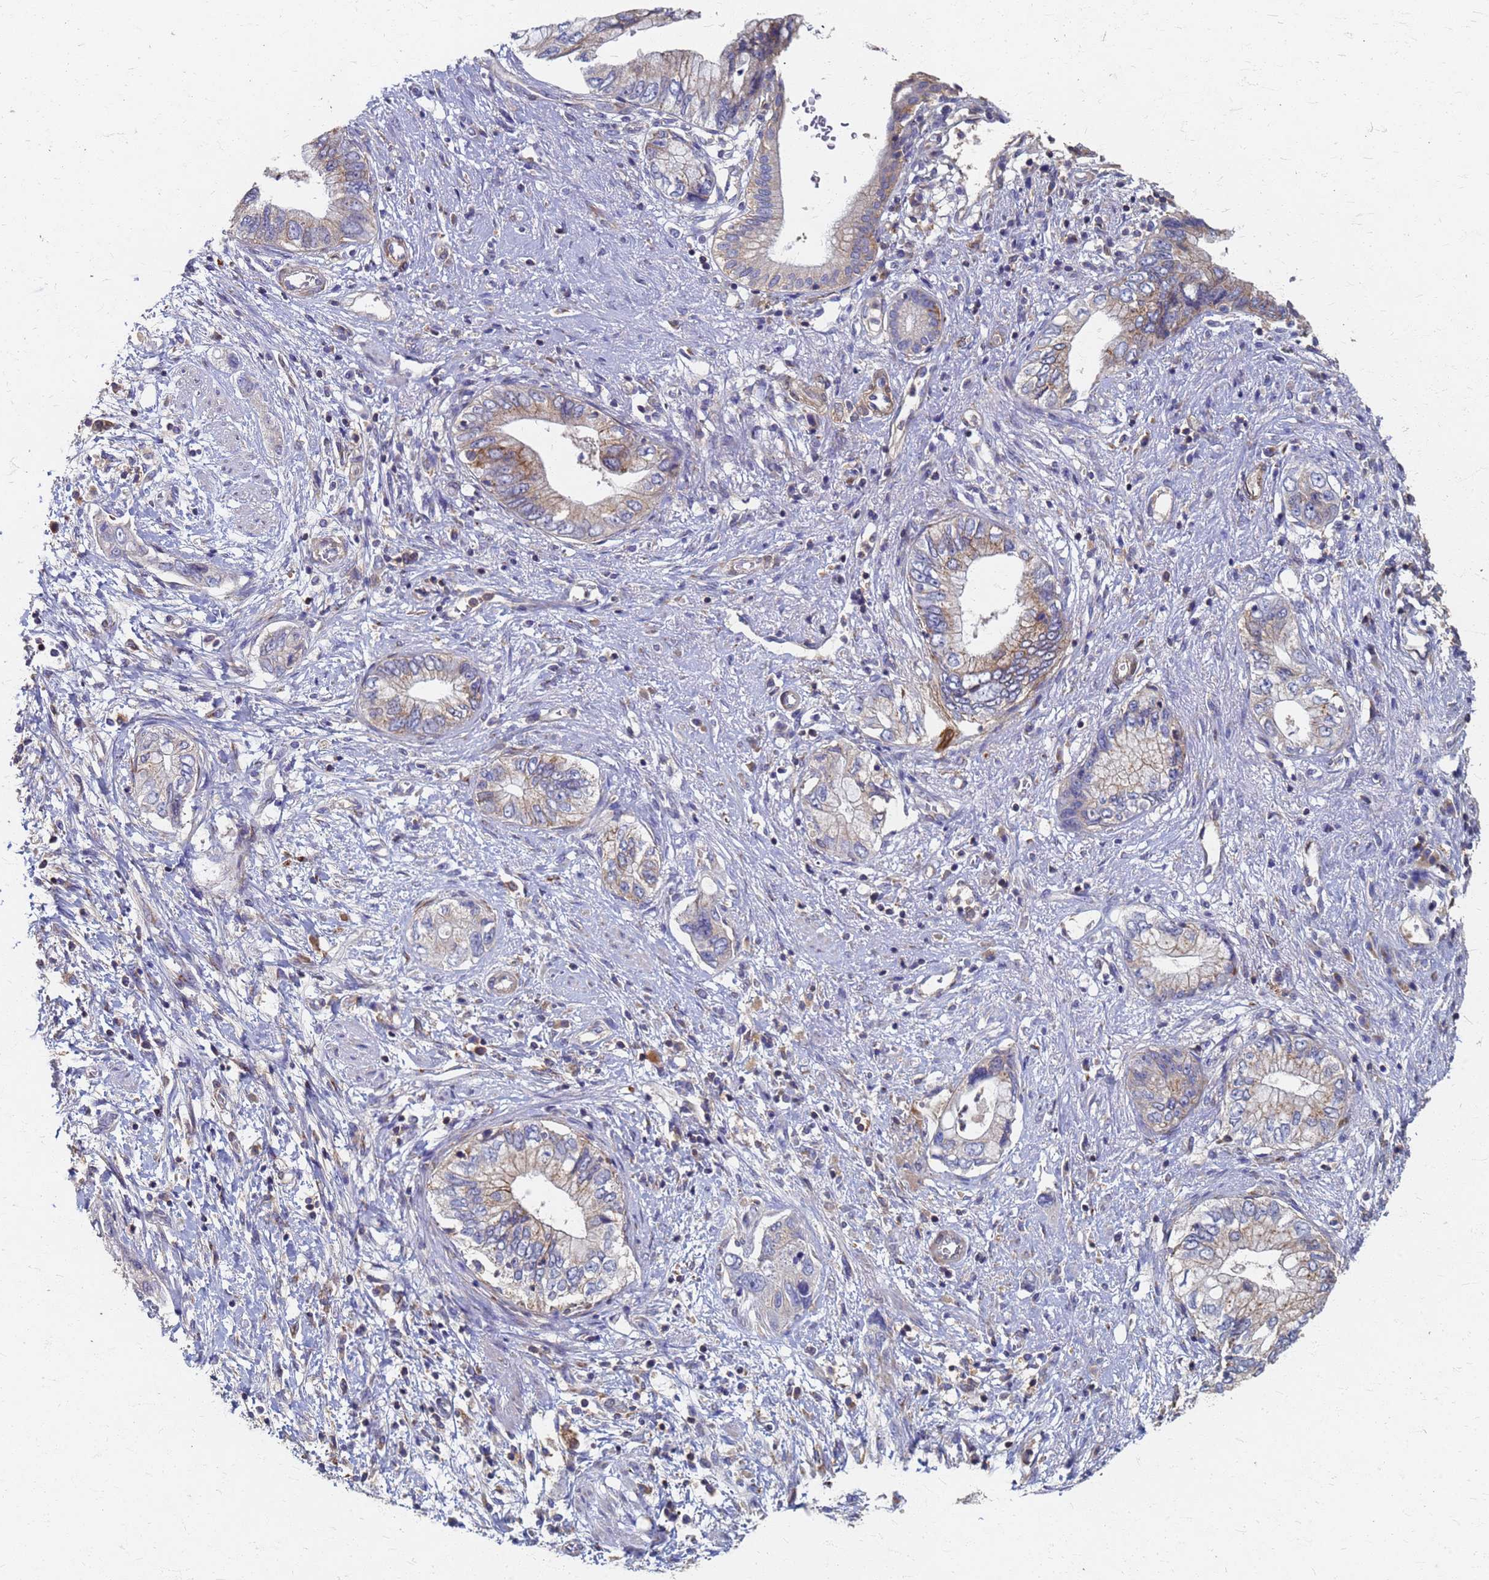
{"staining": {"intensity": "weak", "quantity": "25%-75%", "location": "cytoplasmic/membranous"}, "tissue": "pancreatic cancer", "cell_type": "Tumor cells", "image_type": "cancer", "snomed": [{"axis": "morphology", "description": "Adenocarcinoma, NOS"}, {"axis": "topography", "description": "Pancreas"}], "caption": "Immunohistochemical staining of pancreatic cancer exhibits weak cytoplasmic/membranous protein expression in approximately 25%-75% of tumor cells.", "gene": "KRCC1", "patient": {"sex": "female", "age": 73}}